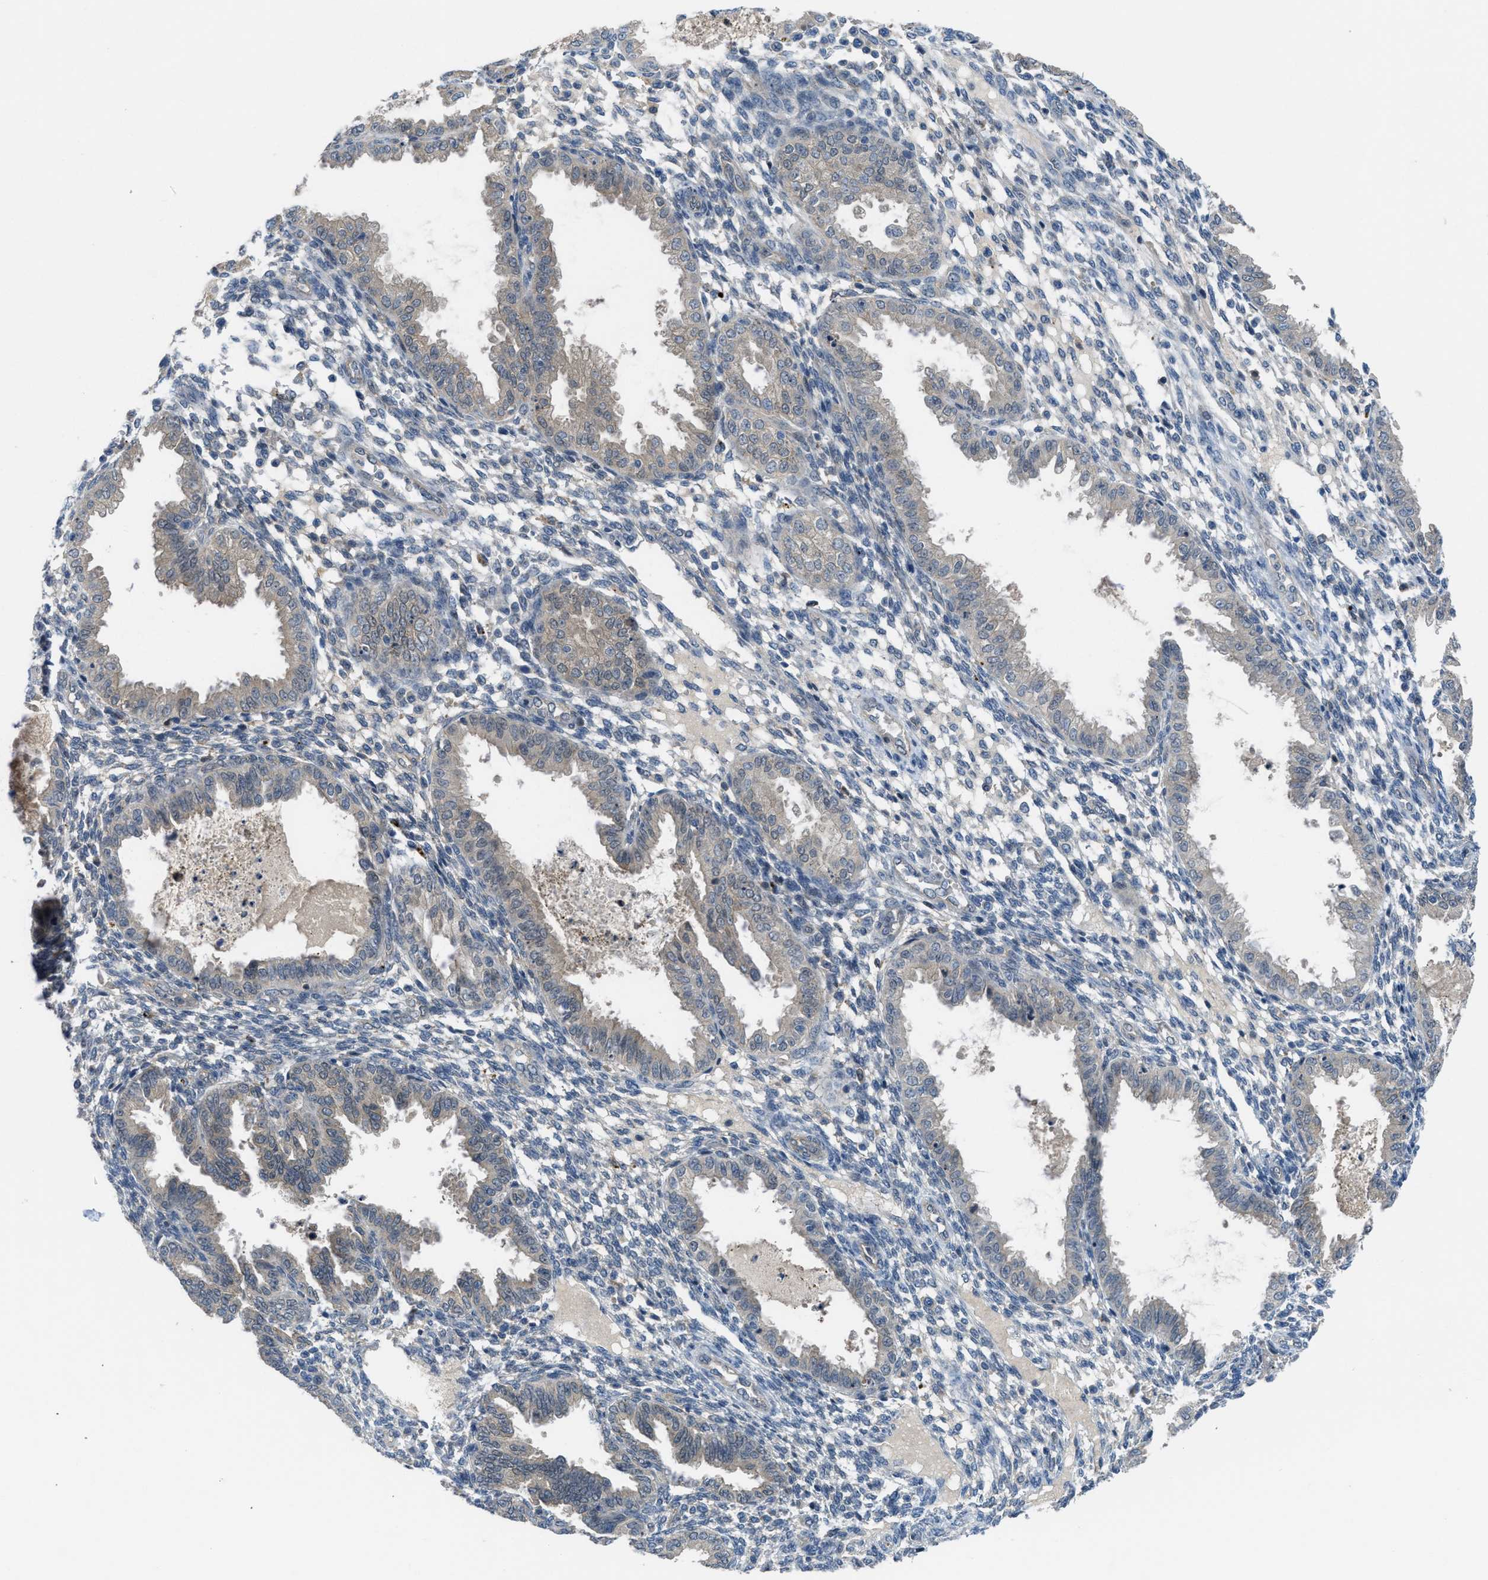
{"staining": {"intensity": "negative", "quantity": "none", "location": "none"}, "tissue": "endometrium", "cell_type": "Cells in endometrial stroma", "image_type": "normal", "snomed": [{"axis": "morphology", "description": "Normal tissue, NOS"}, {"axis": "topography", "description": "Endometrium"}], "caption": "Immunohistochemistry image of unremarkable endometrium: human endometrium stained with DAB reveals no significant protein expression in cells in endometrial stroma.", "gene": "BAZ2B", "patient": {"sex": "female", "age": 33}}